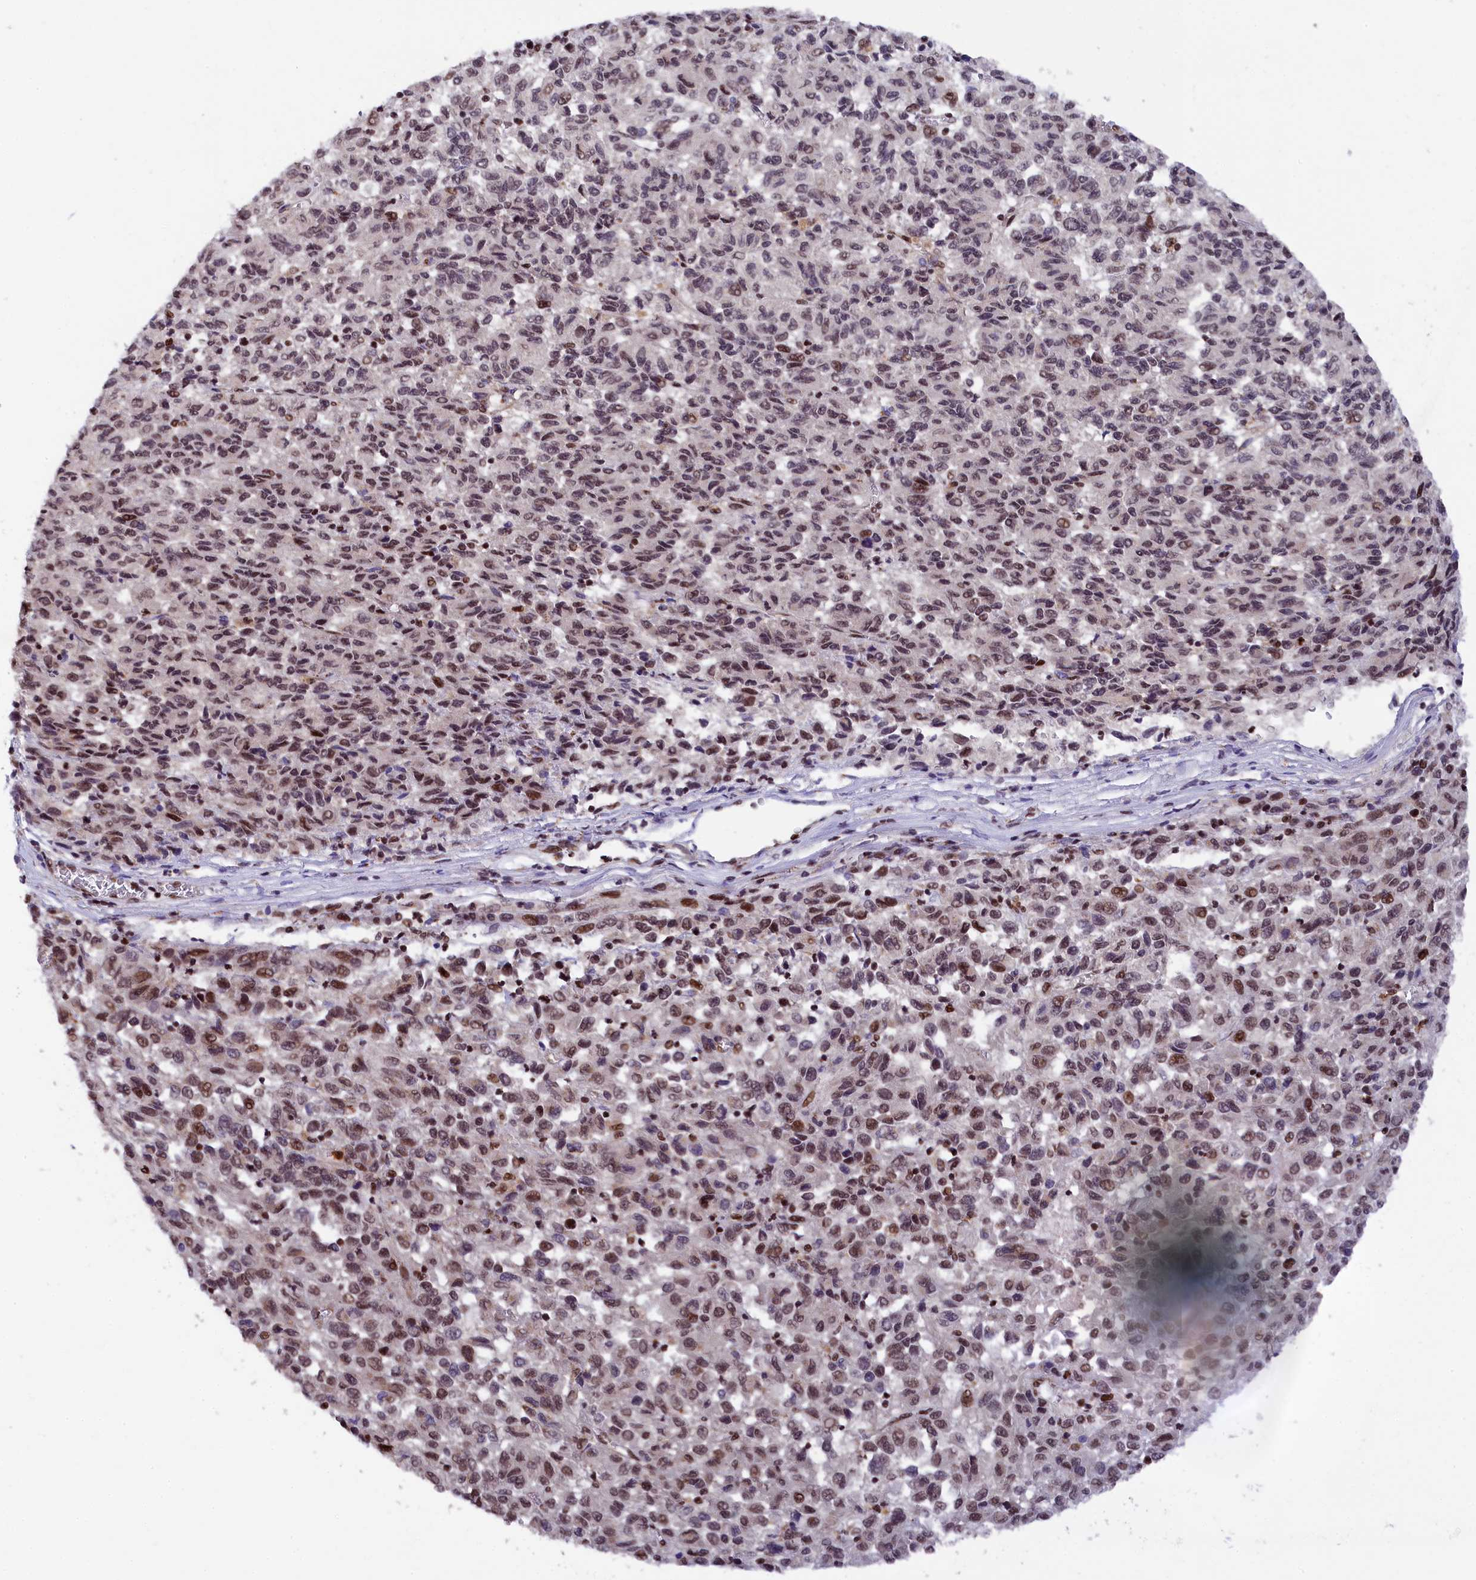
{"staining": {"intensity": "moderate", "quantity": "25%-75%", "location": "nuclear"}, "tissue": "melanoma", "cell_type": "Tumor cells", "image_type": "cancer", "snomed": [{"axis": "morphology", "description": "Malignant melanoma, Metastatic site"}, {"axis": "topography", "description": "Lung"}], "caption": "DAB immunohistochemical staining of human melanoma shows moderate nuclear protein staining in about 25%-75% of tumor cells. (Stains: DAB (3,3'-diaminobenzidine) in brown, nuclei in blue, Microscopy: brightfield microscopy at high magnification).", "gene": "ADIG", "patient": {"sex": "male", "age": 64}}